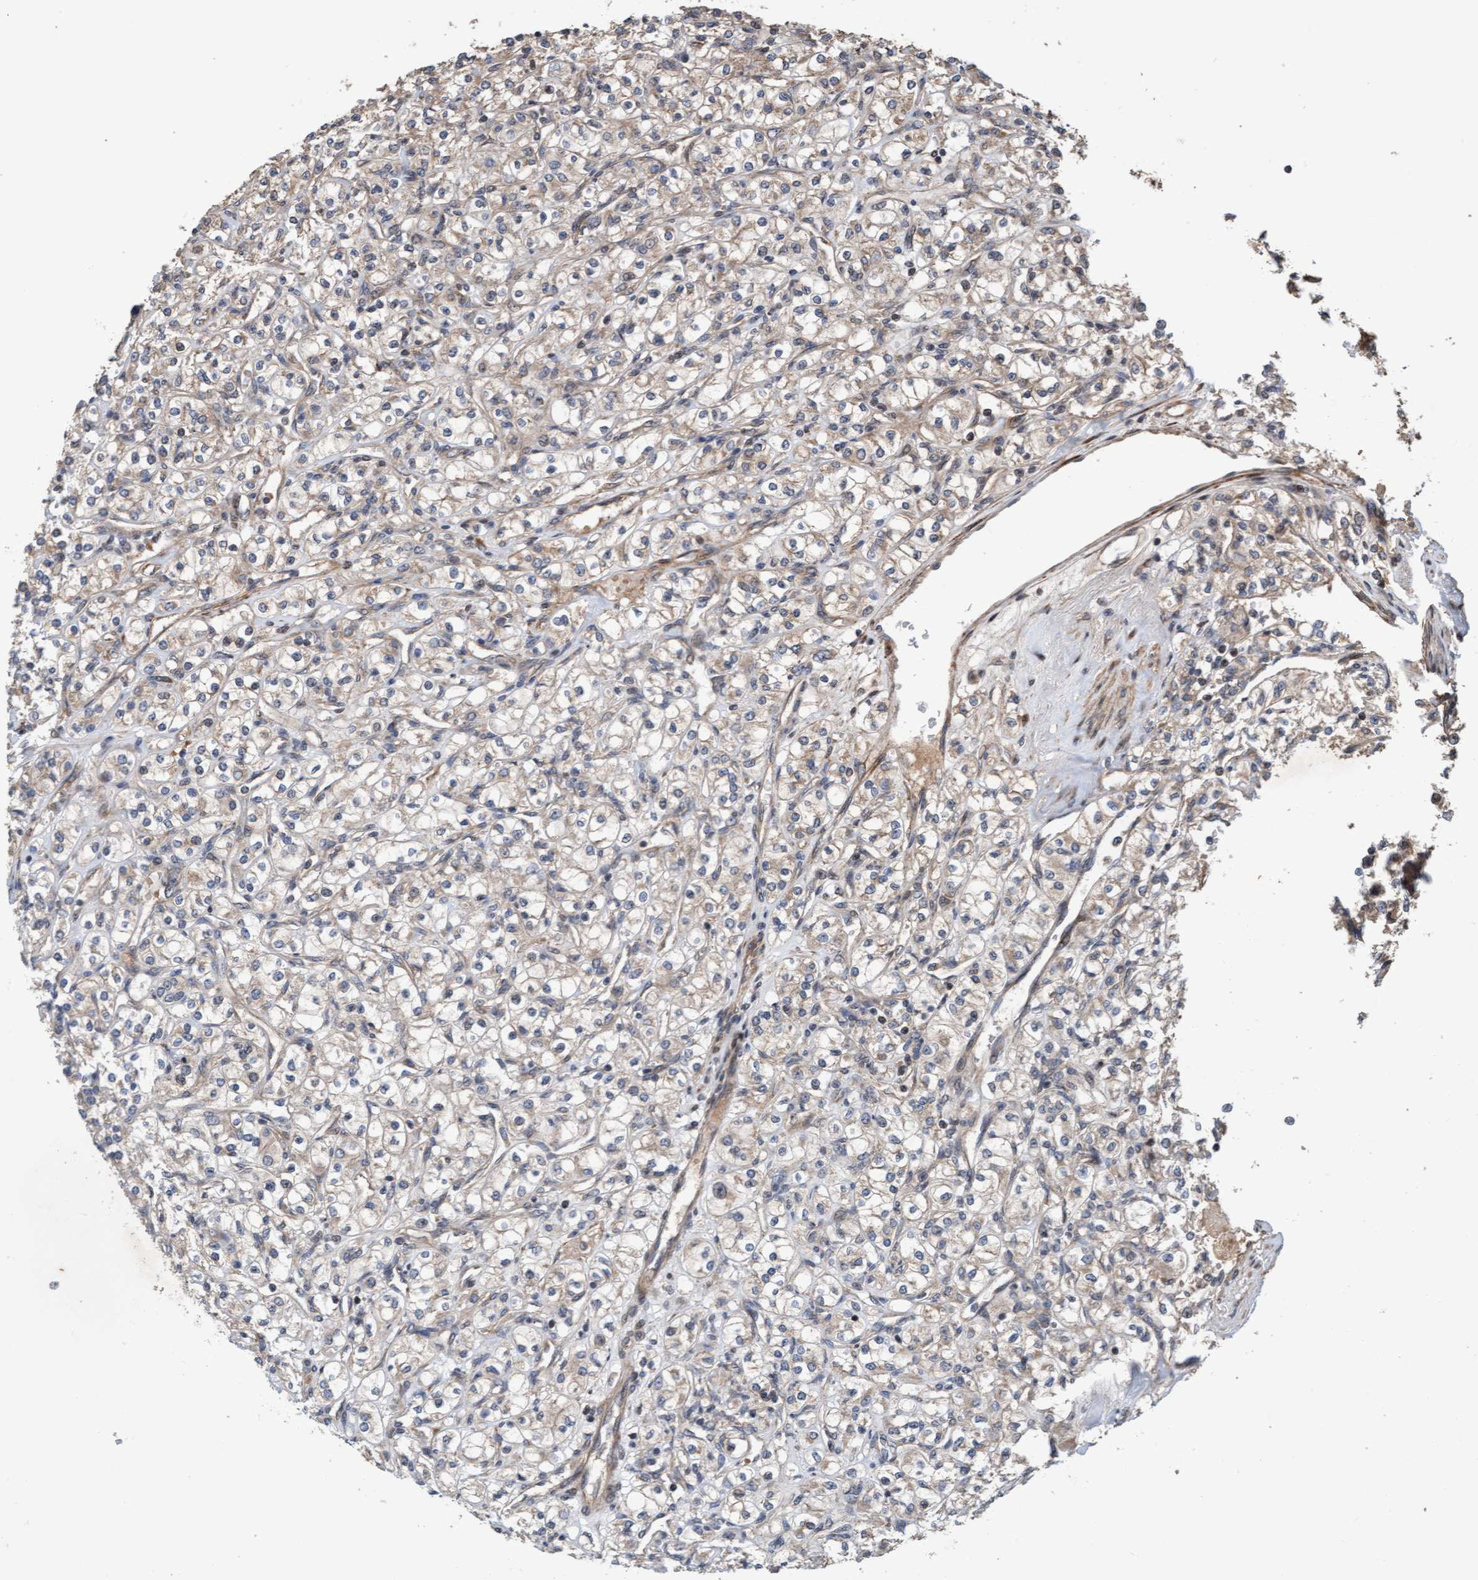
{"staining": {"intensity": "weak", "quantity": "25%-75%", "location": "cytoplasmic/membranous"}, "tissue": "renal cancer", "cell_type": "Tumor cells", "image_type": "cancer", "snomed": [{"axis": "morphology", "description": "Adenocarcinoma, NOS"}, {"axis": "topography", "description": "Kidney"}], "caption": "The immunohistochemical stain highlights weak cytoplasmic/membranous expression in tumor cells of adenocarcinoma (renal) tissue.", "gene": "MLXIP", "patient": {"sex": "male", "age": 77}}